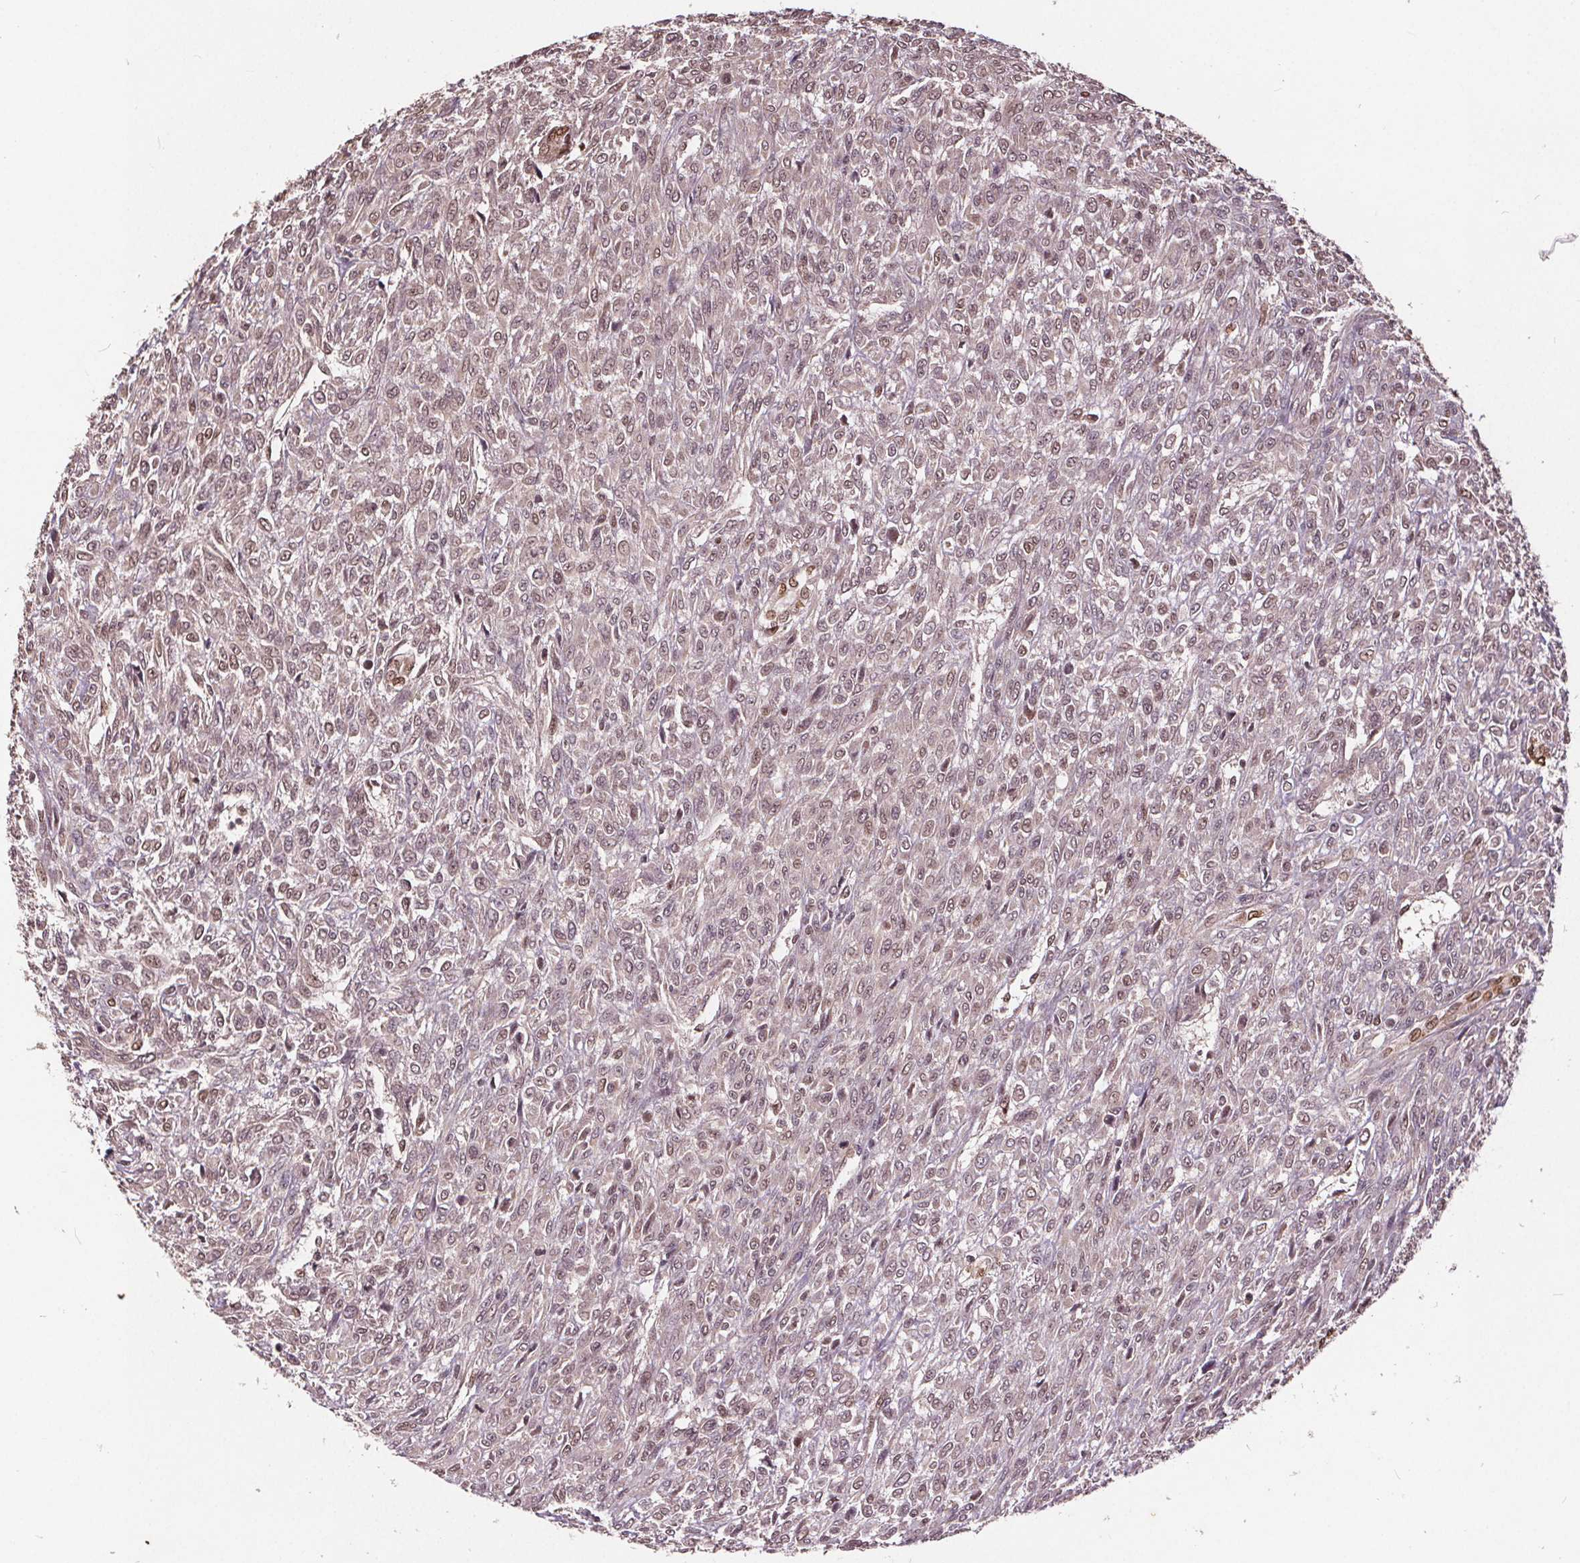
{"staining": {"intensity": "weak", "quantity": "25%-75%", "location": "nuclear"}, "tissue": "renal cancer", "cell_type": "Tumor cells", "image_type": "cancer", "snomed": [{"axis": "morphology", "description": "Adenocarcinoma, NOS"}, {"axis": "topography", "description": "Kidney"}], "caption": "Immunohistochemical staining of human renal cancer exhibits low levels of weak nuclear protein staining in about 25%-75% of tumor cells.", "gene": "HIF1AN", "patient": {"sex": "male", "age": 58}}